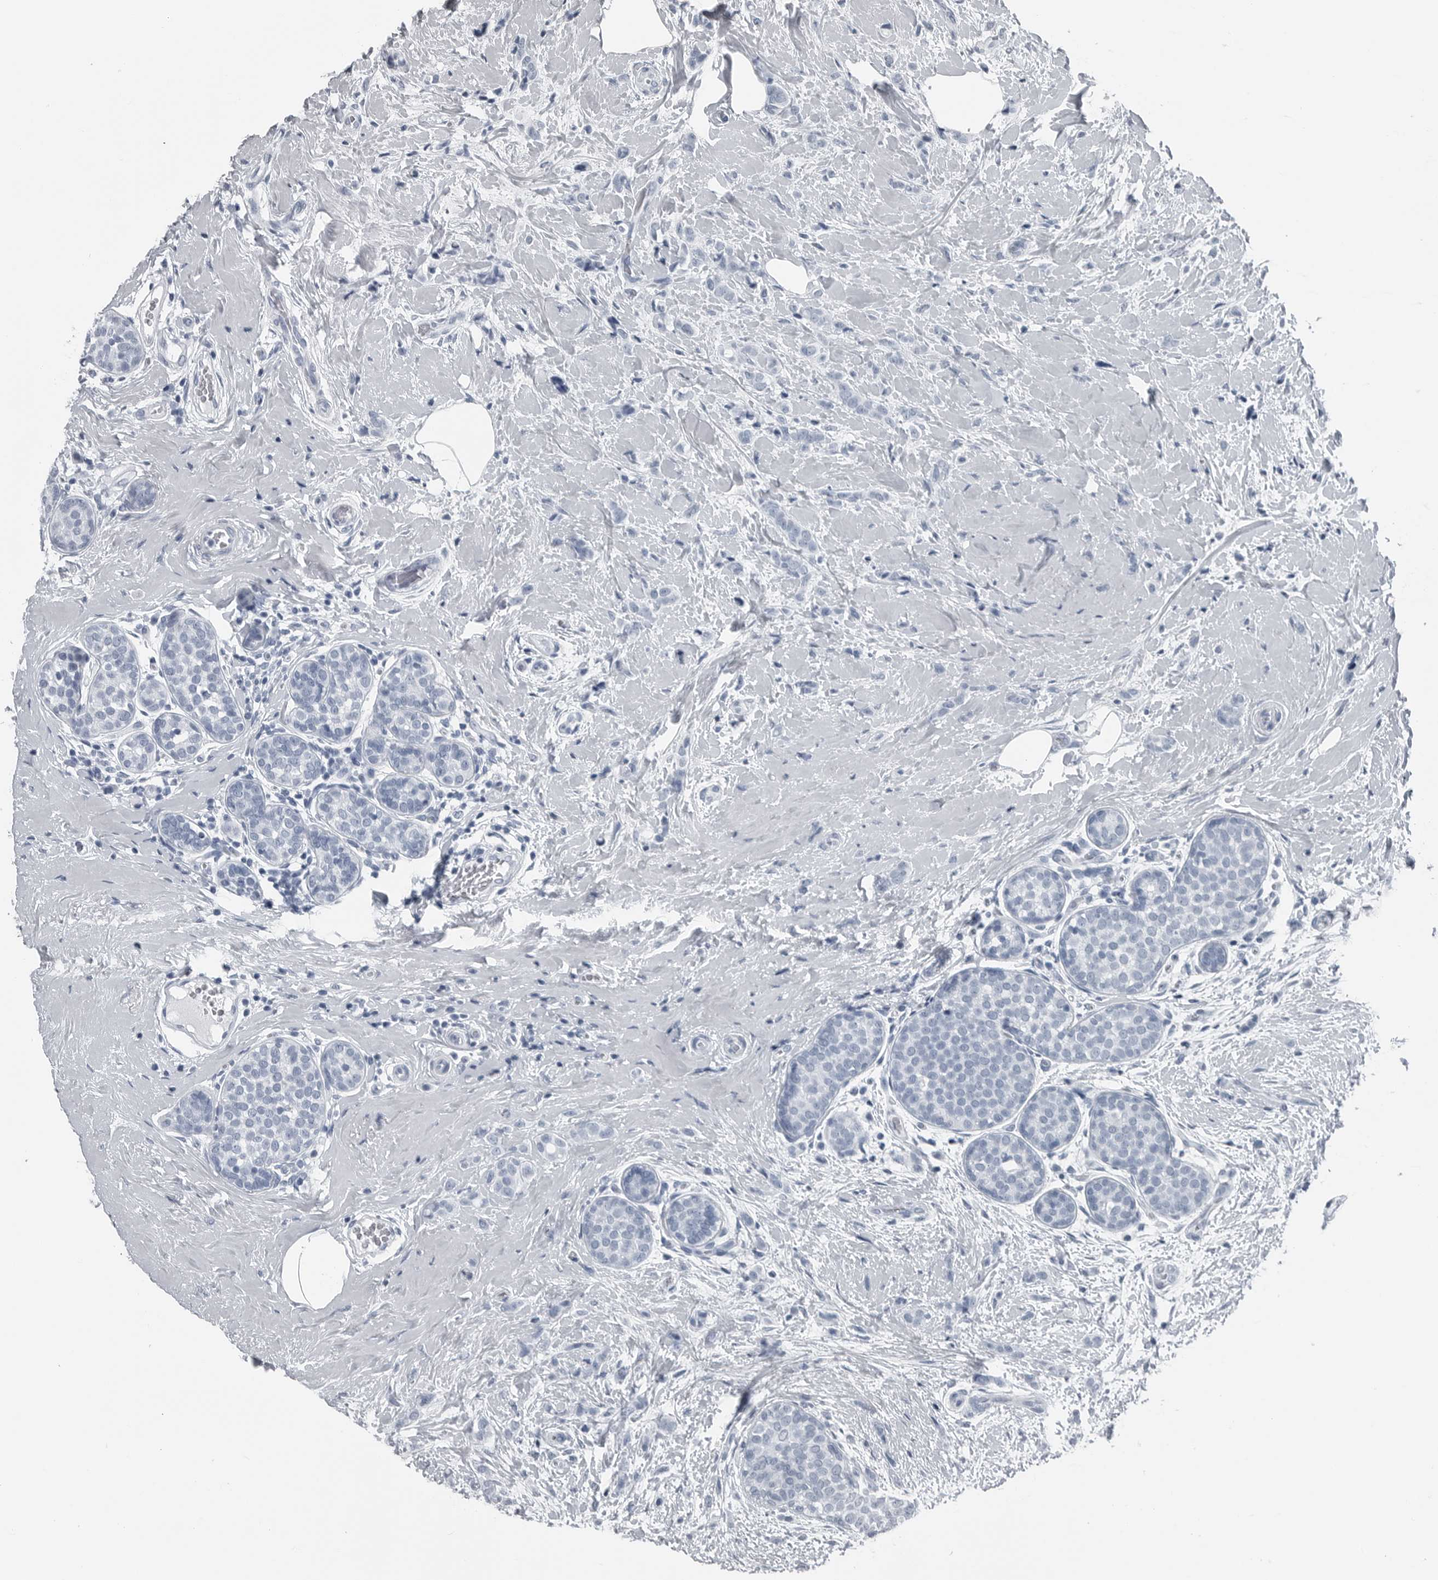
{"staining": {"intensity": "negative", "quantity": "none", "location": "none"}, "tissue": "breast cancer", "cell_type": "Tumor cells", "image_type": "cancer", "snomed": [{"axis": "morphology", "description": "Lobular carcinoma, in situ"}, {"axis": "morphology", "description": "Lobular carcinoma"}, {"axis": "topography", "description": "Breast"}], "caption": "The photomicrograph displays no staining of tumor cells in breast cancer.", "gene": "SPINK1", "patient": {"sex": "female", "age": 41}}